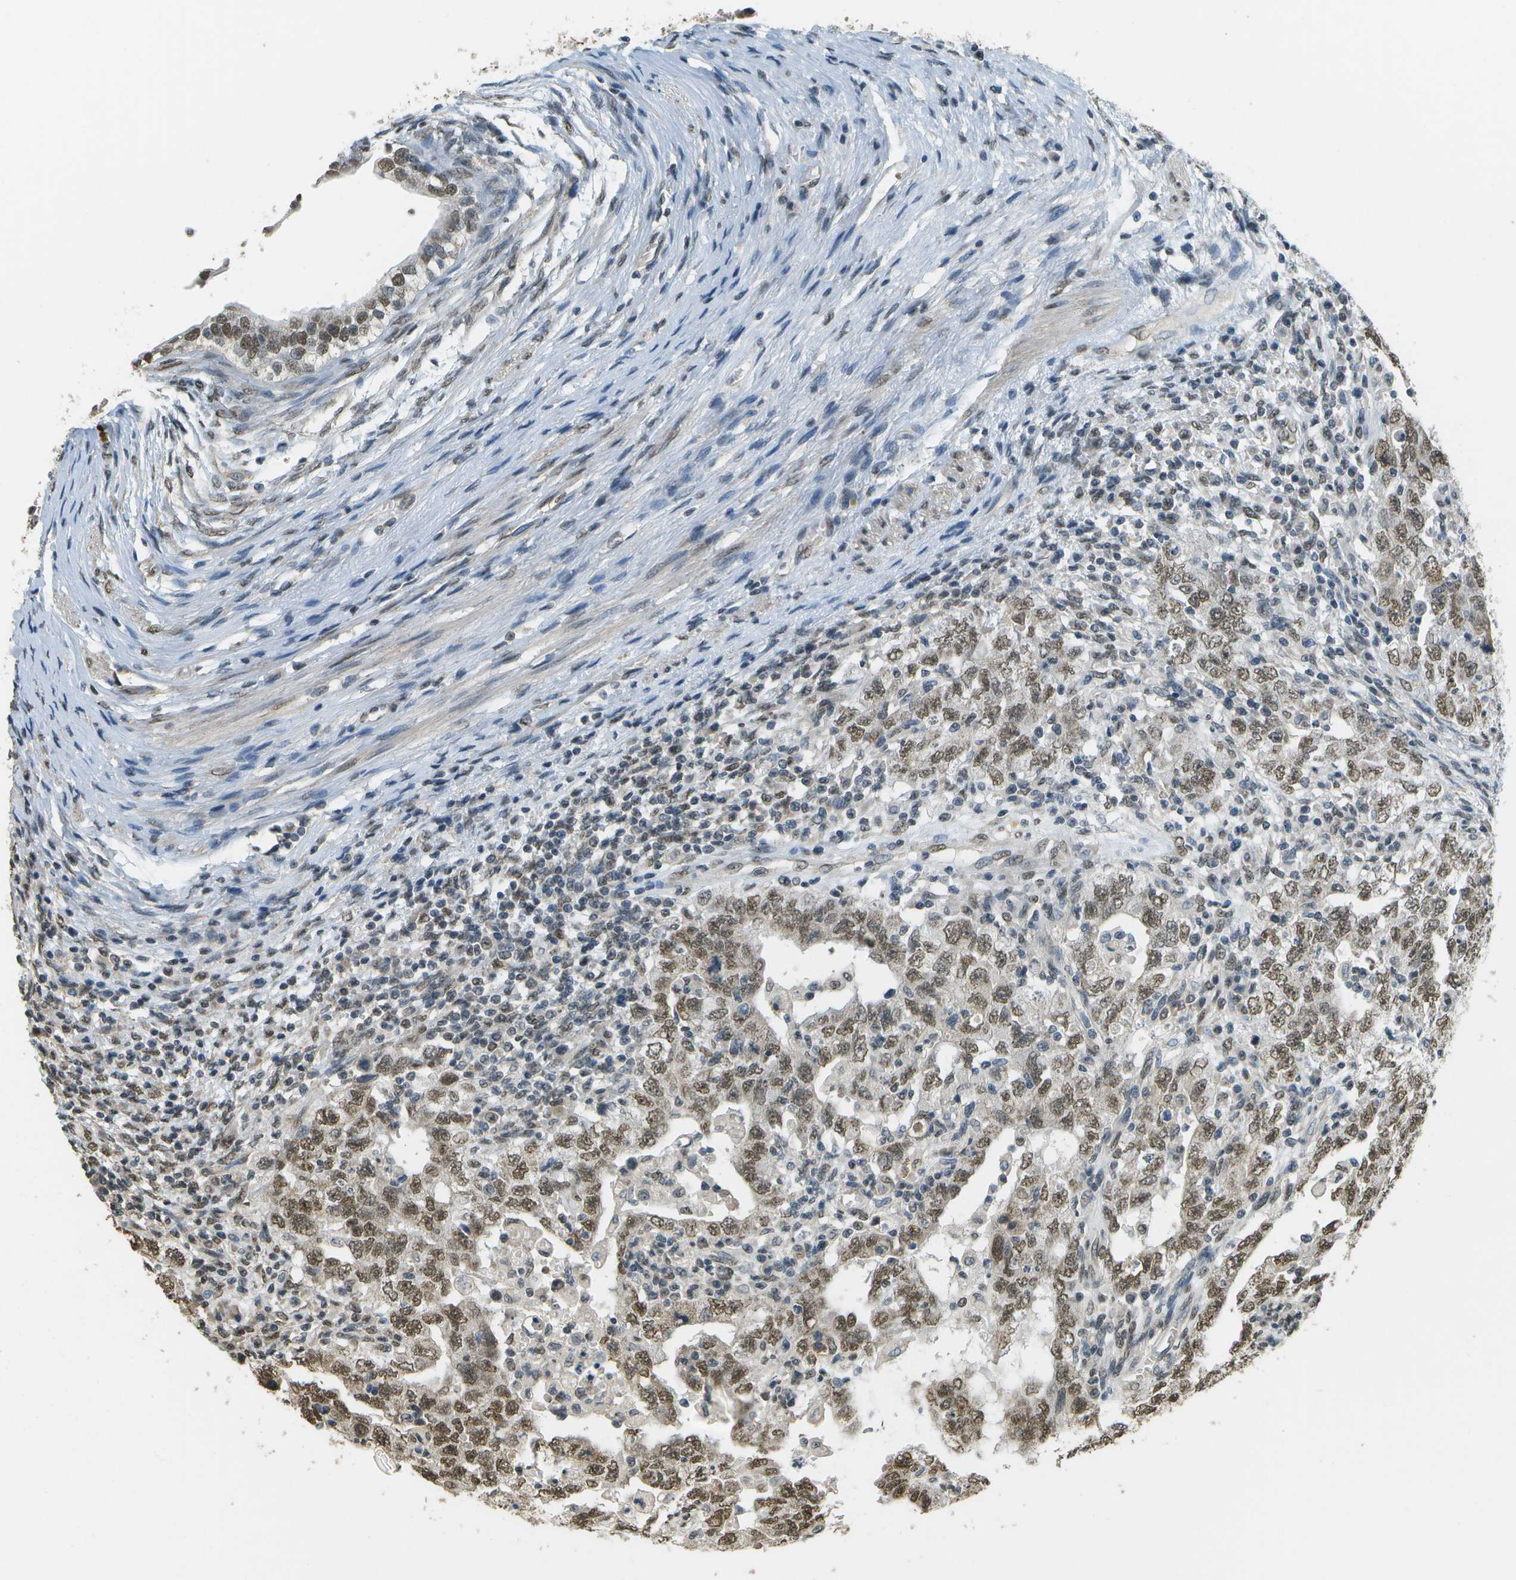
{"staining": {"intensity": "moderate", "quantity": ">75%", "location": "nuclear"}, "tissue": "testis cancer", "cell_type": "Tumor cells", "image_type": "cancer", "snomed": [{"axis": "morphology", "description": "Carcinoma, Embryonal, NOS"}, {"axis": "topography", "description": "Testis"}], "caption": "This is an image of immunohistochemistry (IHC) staining of testis embryonal carcinoma, which shows moderate staining in the nuclear of tumor cells.", "gene": "ABL2", "patient": {"sex": "male", "age": 26}}